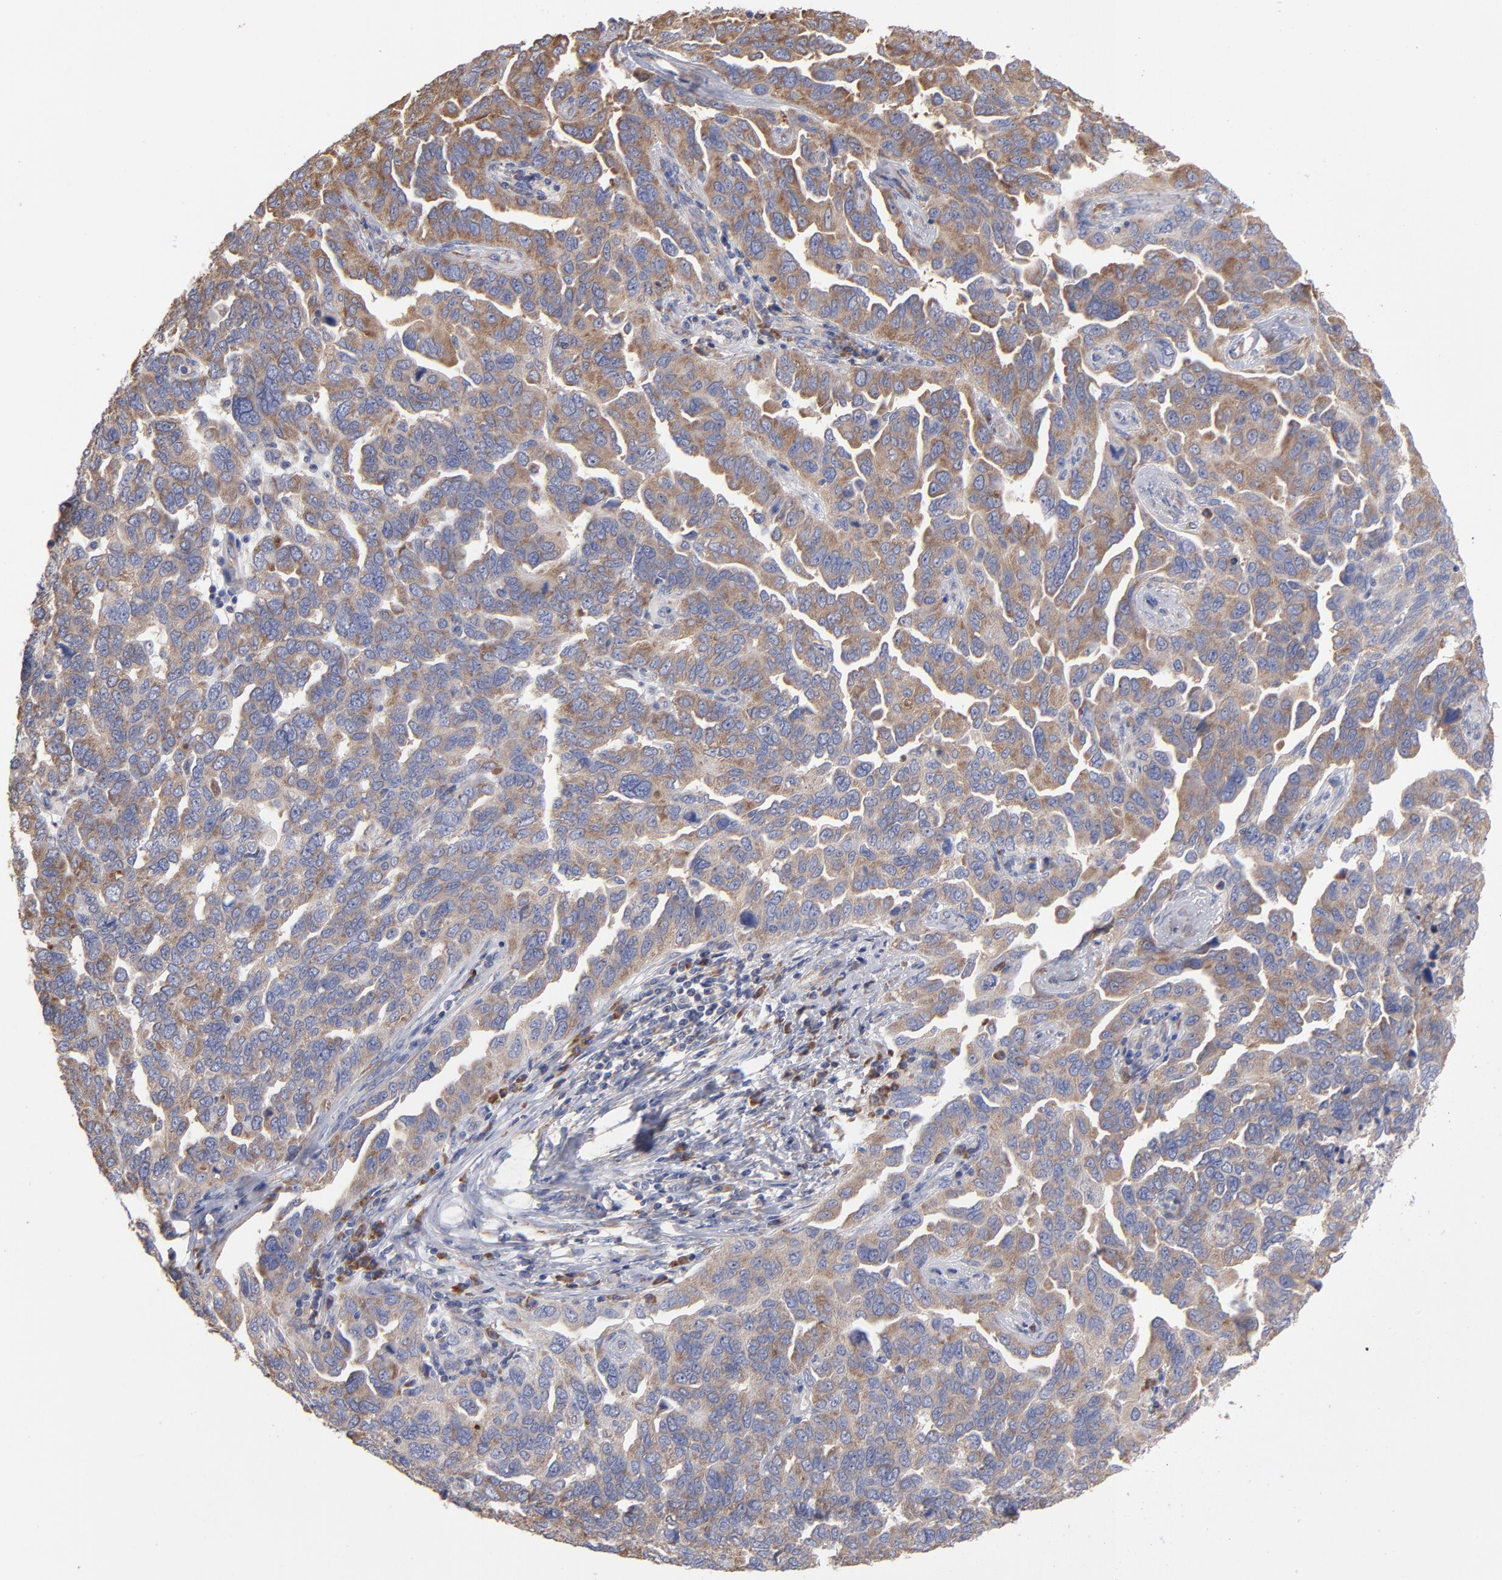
{"staining": {"intensity": "moderate", "quantity": ">75%", "location": "cytoplasmic/membranous"}, "tissue": "ovarian cancer", "cell_type": "Tumor cells", "image_type": "cancer", "snomed": [{"axis": "morphology", "description": "Cystadenocarcinoma, serous, NOS"}, {"axis": "topography", "description": "Ovary"}], "caption": "Immunohistochemical staining of ovarian cancer reveals moderate cytoplasmic/membranous protein expression in about >75% of tumor cells. (DAB IHC, brown staining for protein, blue staining for nuclei).", "gene": "RPL3", "patient": {"sex": "female", "age": 64}}